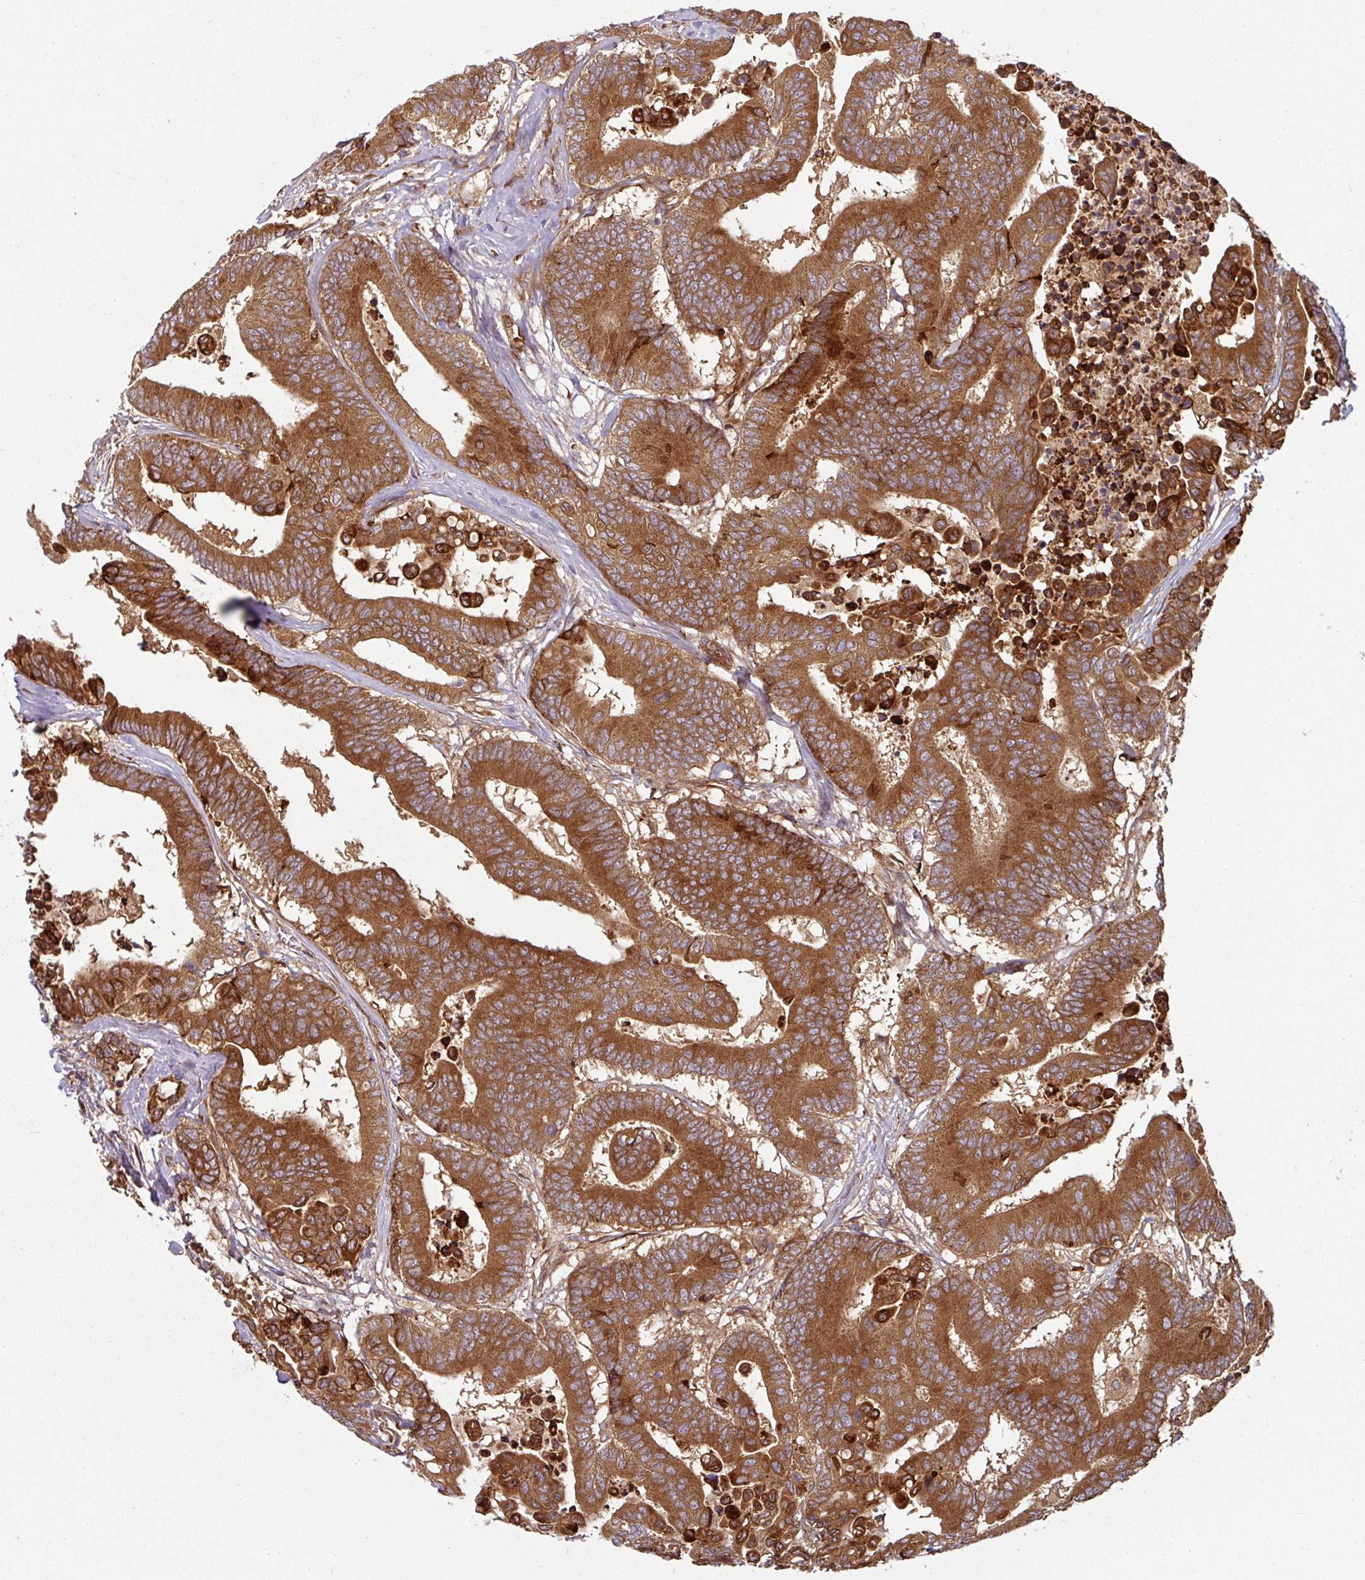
{"staining": {"intensity": "strong", "quantity": ">75%", "location": "cytoplasmic/membranous"}, "tissue": "colorectal cancer", "cell_type": "Tumor cells", "image_type": "cancer", "snomed": [{"axis": "morphology", "description": "Normal tissue, NOS"}, {"axis": "morphology", "description": "Adenocarcinoma, NOS"}, {"axis": "topography", "description": "Colon"}], "caption": "IHC of human colorectal cancer reveals high levels of strong cytoplasmic/membranous positivity in about >75% of tumor cells. (DAB (3,3'-diaminobenzidine) IHC with brightfield microscopy, high magnification).", "gene": "RAB5A", "patient": {"sex": "male", "age": 82}}